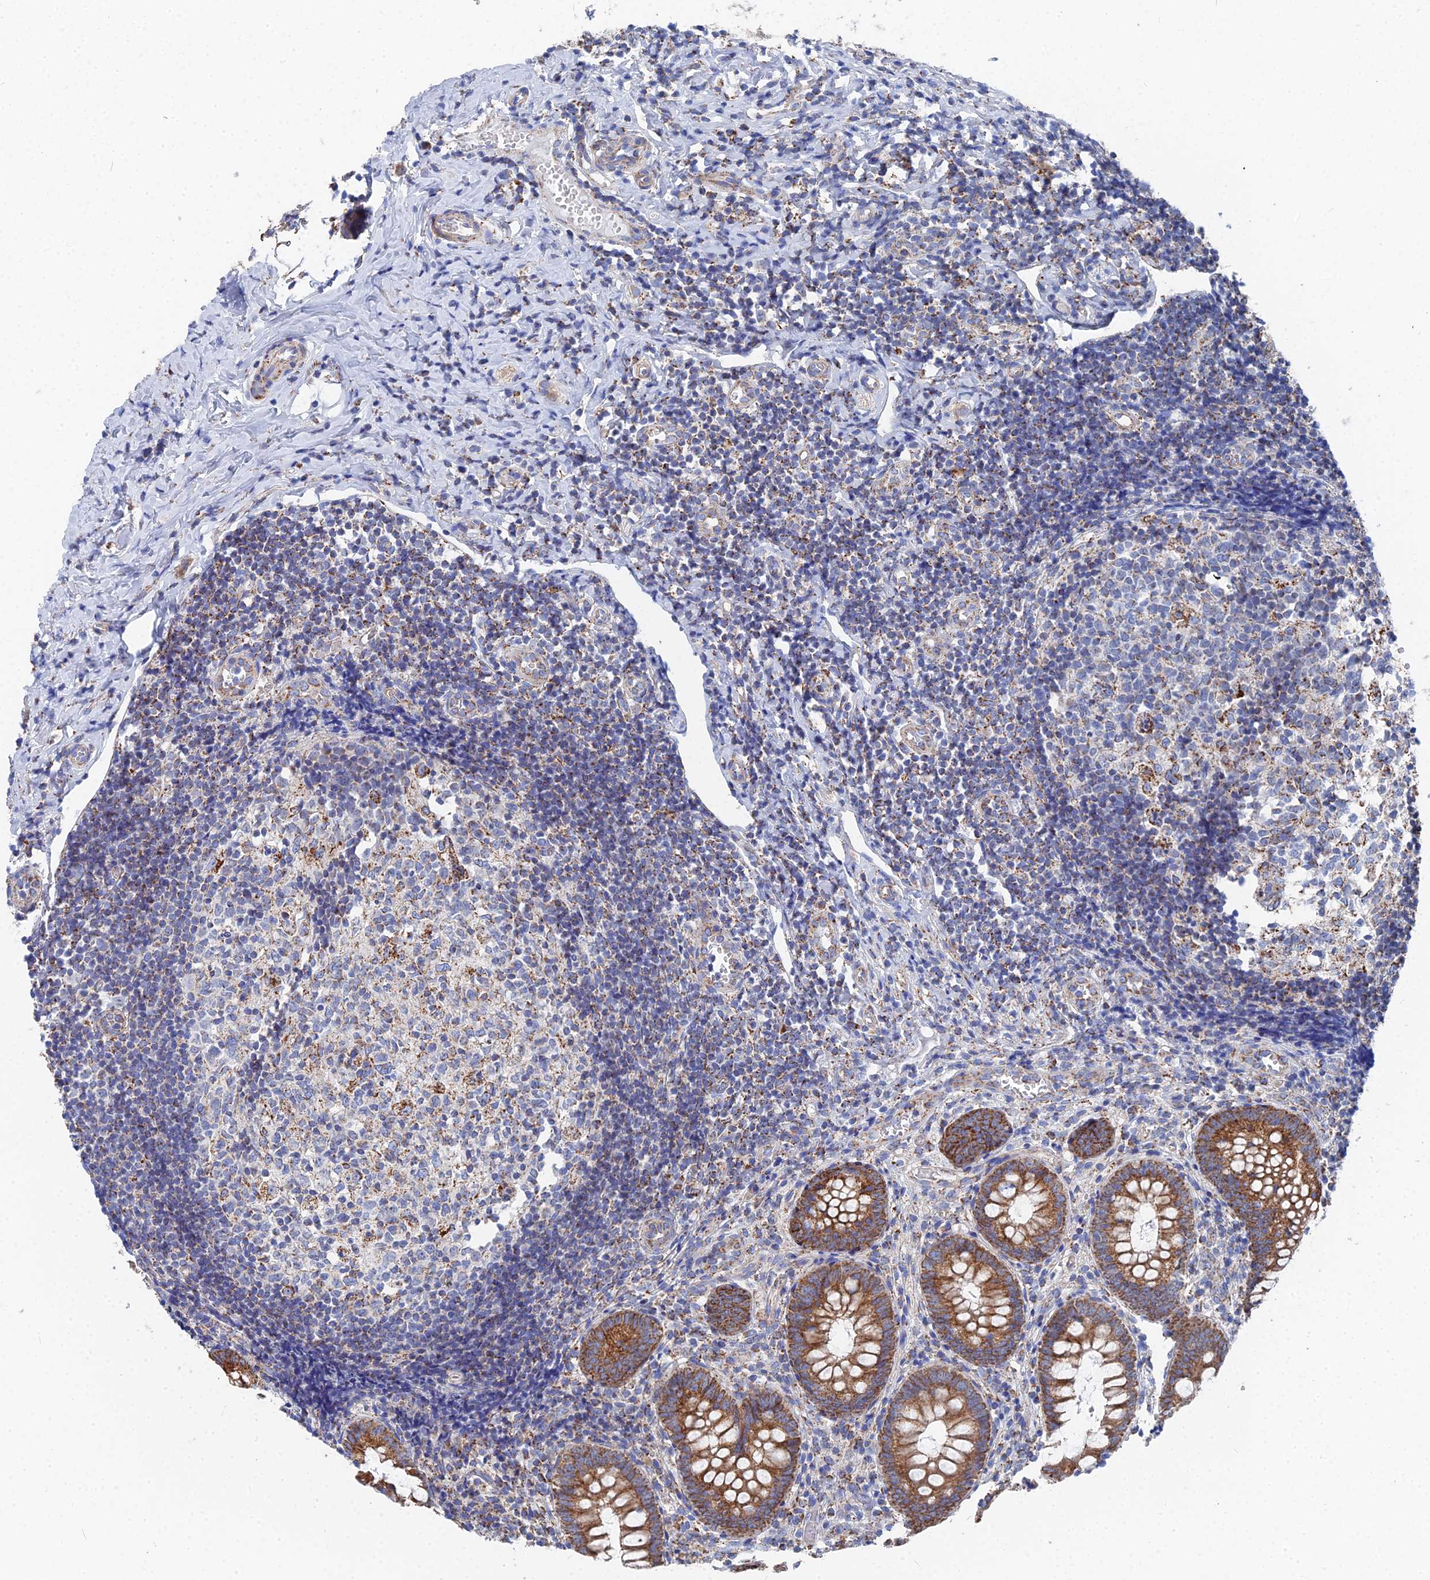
{"staining": {"intensity": "strong", "quantity": ">75%", "location": "cytoplasmic/membranous"}, "tissue": "appendix", "cell_type": "Glandular cells", "image_type": "normal", "snomed": [{"axis": "morphology", "description": "Normal tissue, NOS"}, {"axis": "topography", "description": "Appendix"}], "caption": "Strong cytoplasmic/membranous positivity for a protein is identified in approximately >75% of glandular cells of benign appendix using IHC.", "gene": "IFT80", "patient": {"sex": "male", "age": 8}}